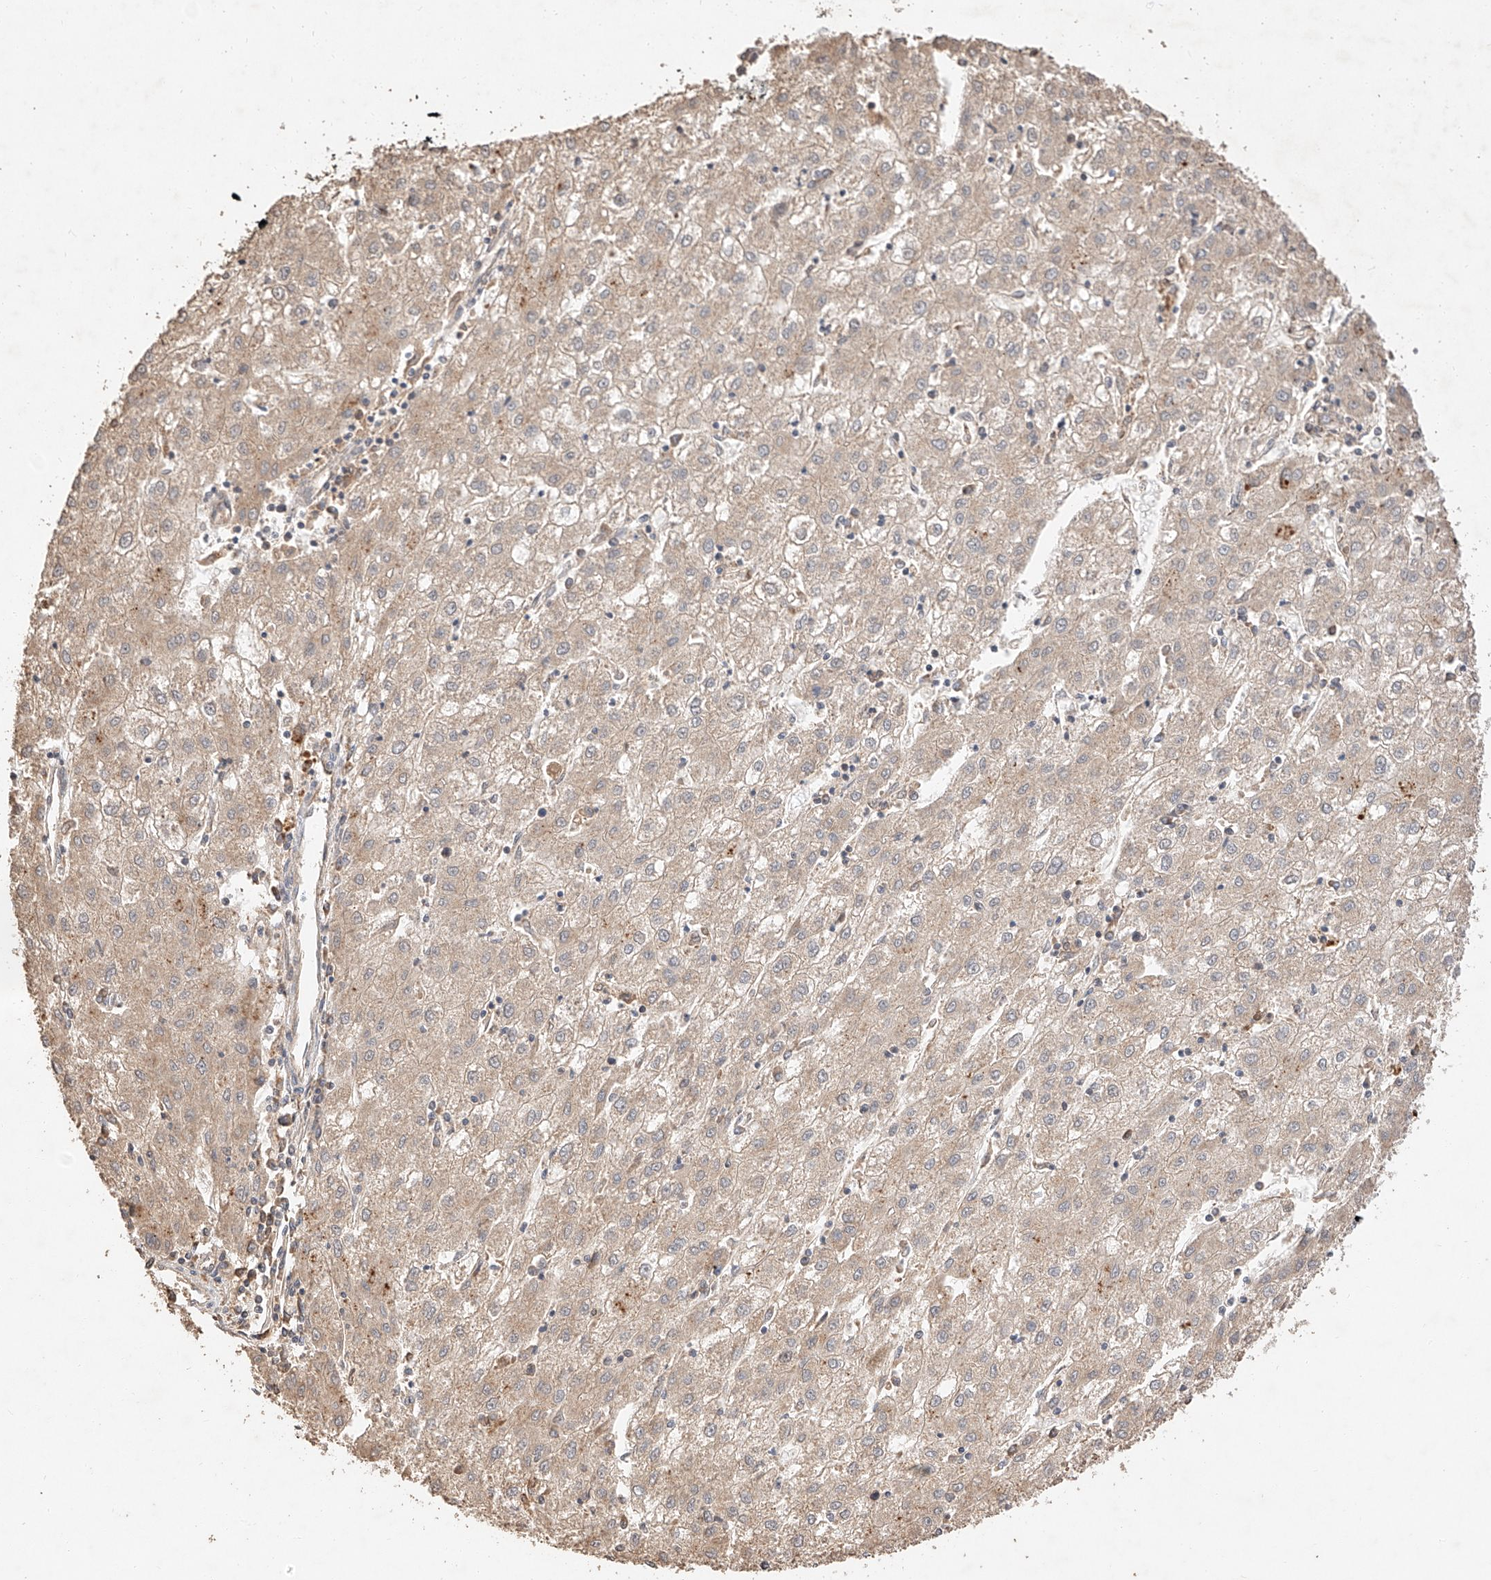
{"staining": {"intensity": "weak", "quantity": "25%-75%", "location": "cytoplasmic/membranous"}, "tissue": "liver cancer", "cell_type": "Tumor cells", "image_type": "cancer", "snomed": [{"axis": "morphology", "description": "Carcinoma, Hepatocellular, NOS"}, {"axis": "topography", "description": "Liver"}], "caption": "Weak cytoplasmic/membranous staining for a protein is seen in approximately 25%-75% of tumor cells of liver cancer (hepatocellular carcinoma) using immunohistochemistry.", "gene": "SUSD6", "patient": {"sex": "male", "age": 72}}